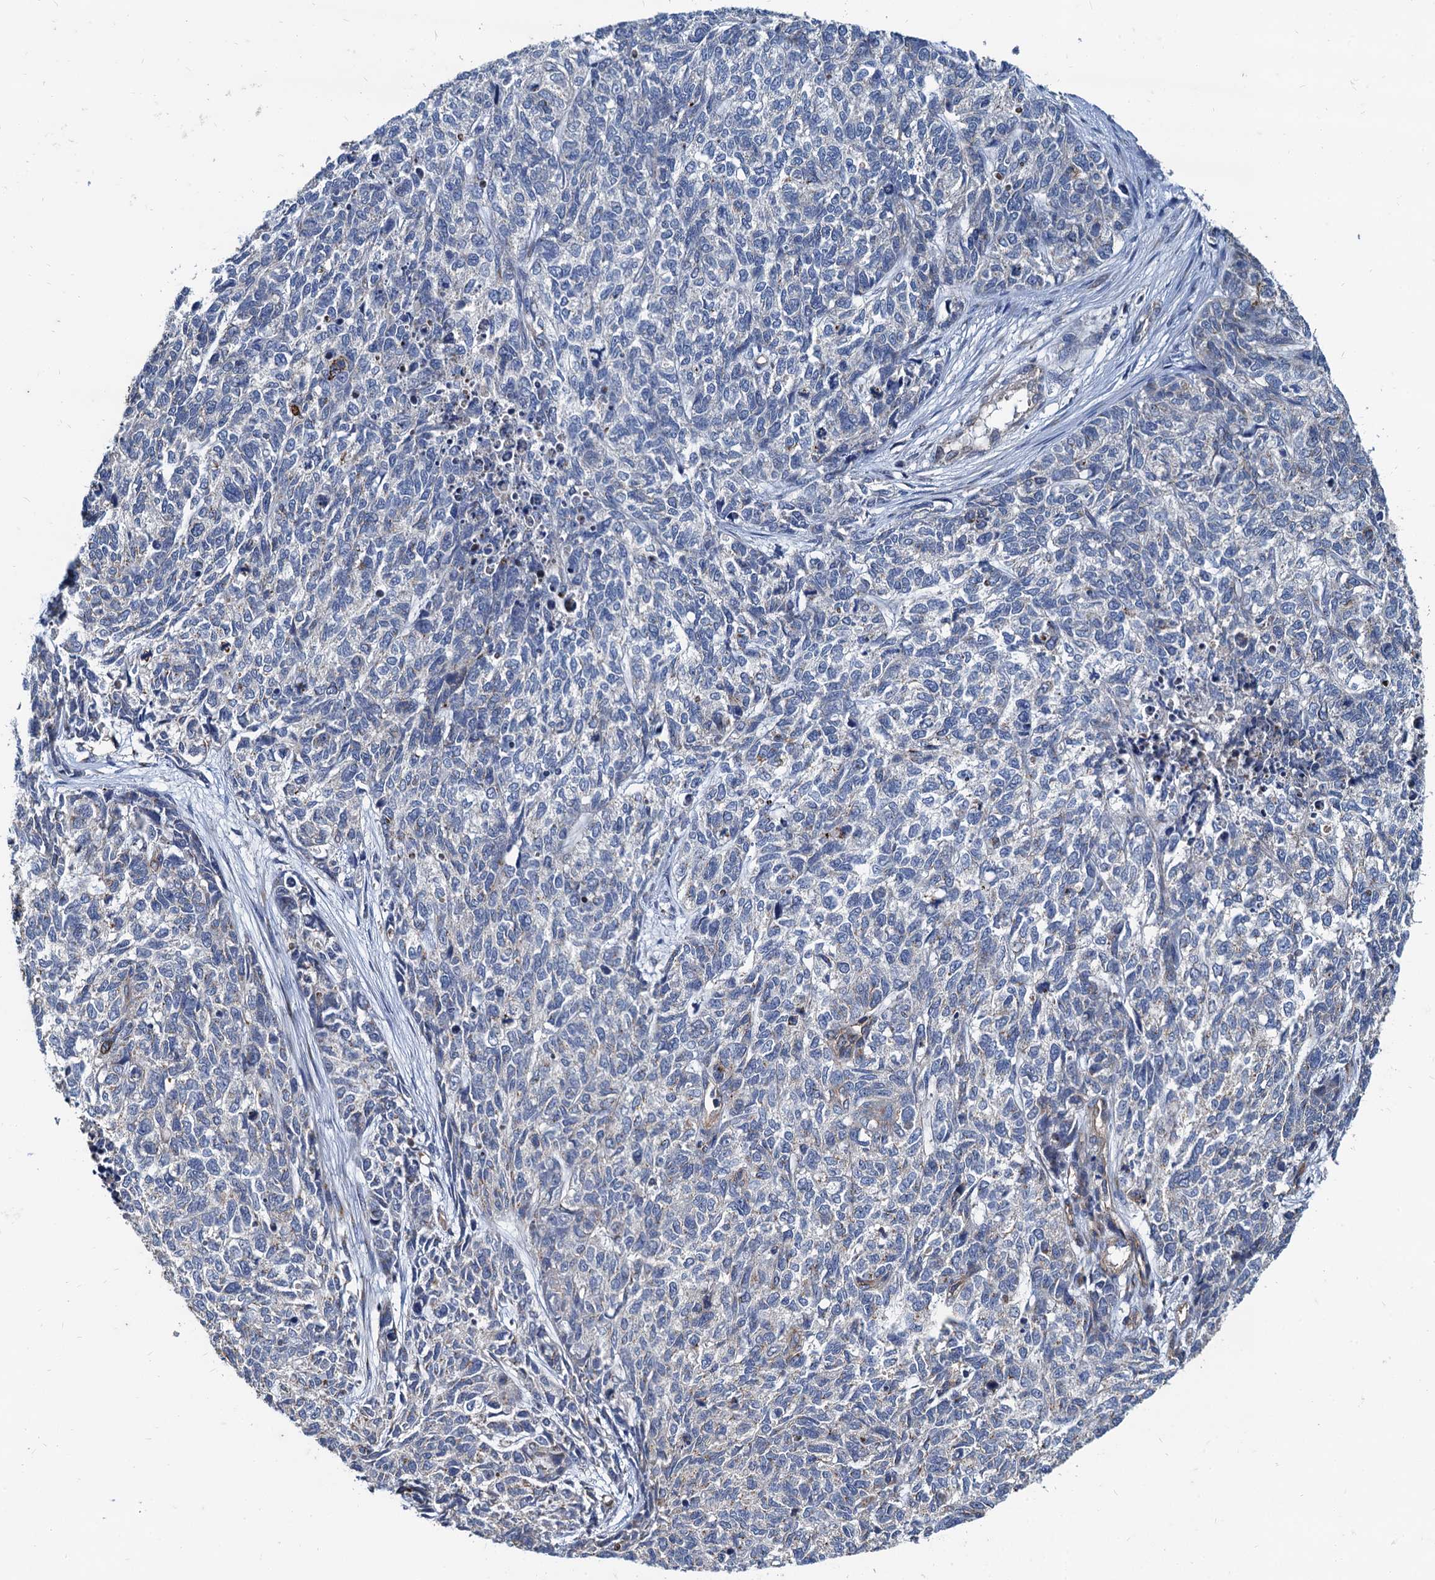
{"staining": {"intensity": "negative", "quantity": "none", "location": "none"}, "tissue": "cervical cancer", "cell_type": "Tumor cells", "image_type": "cancer", "snomed": [{"axis": "morphology", "description": "Squamous cell carcinoma, NOS"}, {"axis": "topography", "description": "Cervix"}], "caption": "Tumor cells show no significant protein positivity in cervical squamous cell carcinoma.", "gene": "NGRN", "patient": {"sex": "female", "age": 63}}